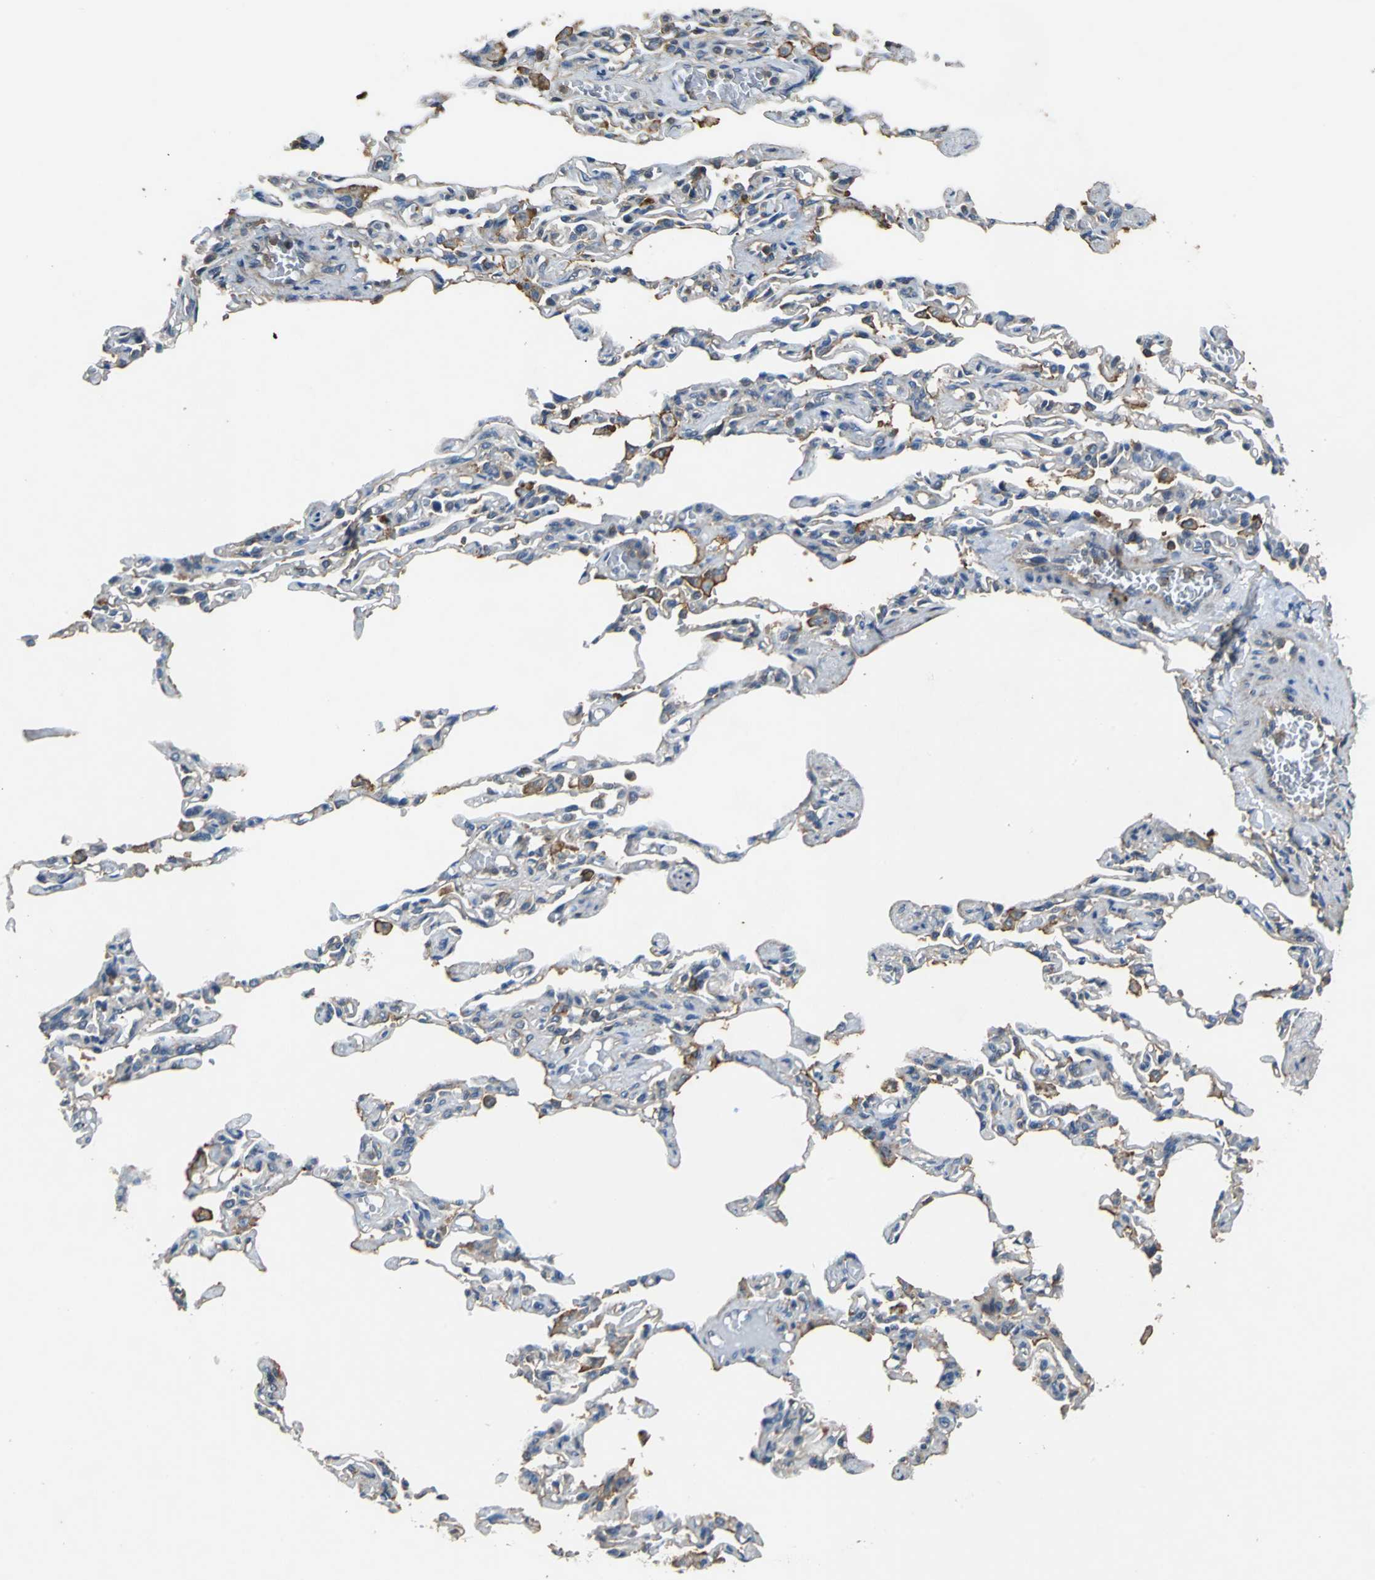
{"staining": {"intensity": "weak", "quantity": ">75%", "location": "cytoplasmic/membranous"}, "tissue": "lung", "cell_type": "Alveolar cells", "image_type": "normal", "snomed": [{"axis": "morphology", "description": "Normal tissue, NOS"}, {"axis": "topography", "description": "Lung"}], "caption": "Immunohistochemical staining of benign human lung reveals weak cytoplasmic/membranous protein staining in approximately >75% of alveolar cells. Using DAB (brown) and hematoxylin (blue) stains, captured at high magnification using brightfield microscopy.", "gene": "PARVA", "patient": {"sex": "male", "age": 21}}